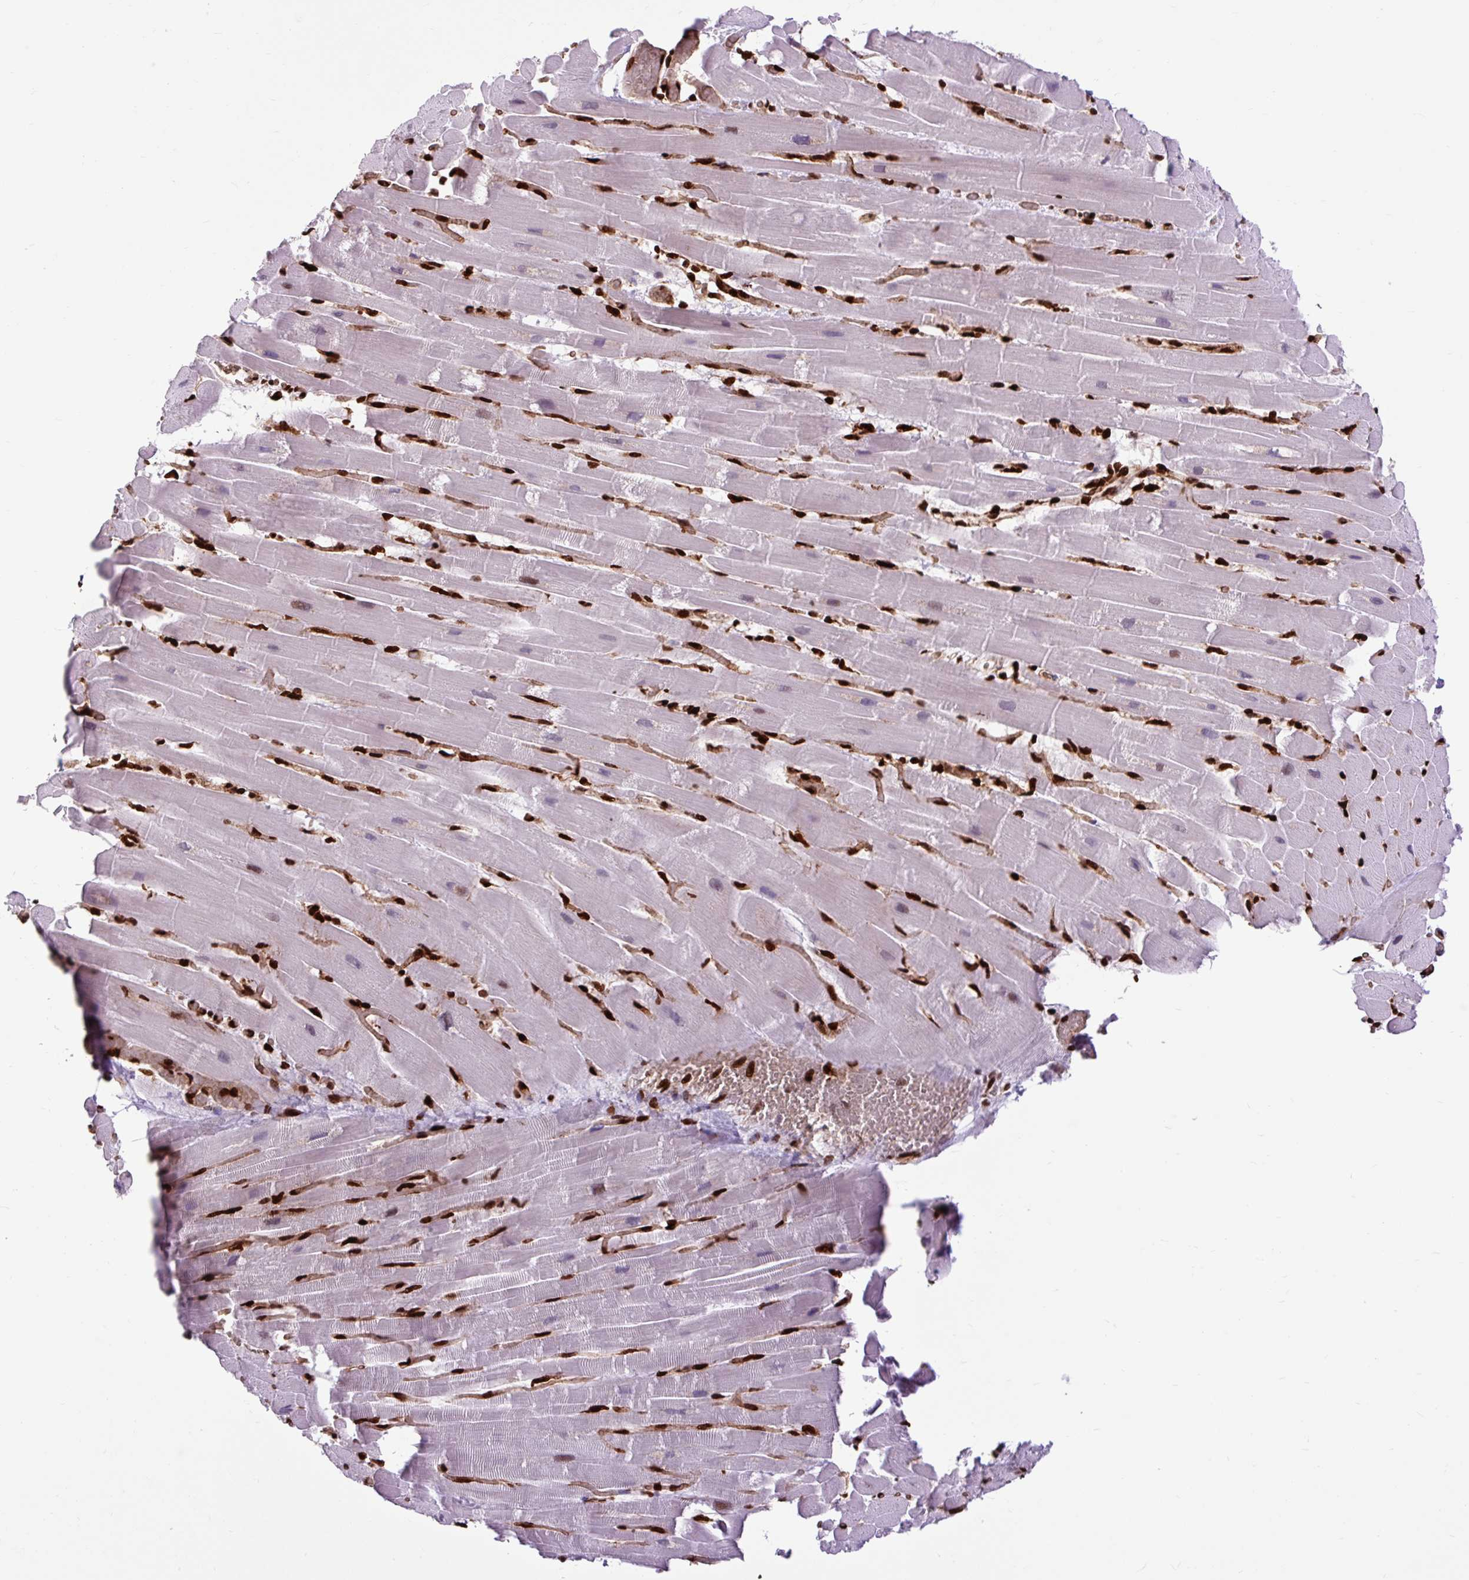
{"staining": {"intensity": "strong", "quantity": "25%-75%", "location": "nuclear"}, "tissue": "heart muscle", "cell_type": "Cardiomyocytes", "image_type": "normal", "snomed": [{"axis": "morphology", "description": "Normal tissue, NOS"}, {"axis": "topography", "description": "Heart"}], "caption": "This image displays immunohistochemistry staining of benign human heart muscle, with high strong nuclear expression in about 25%-75% of cardiomyocytes.", "gene": "FUS", "patient": {"sex": "male", "age": 37}}